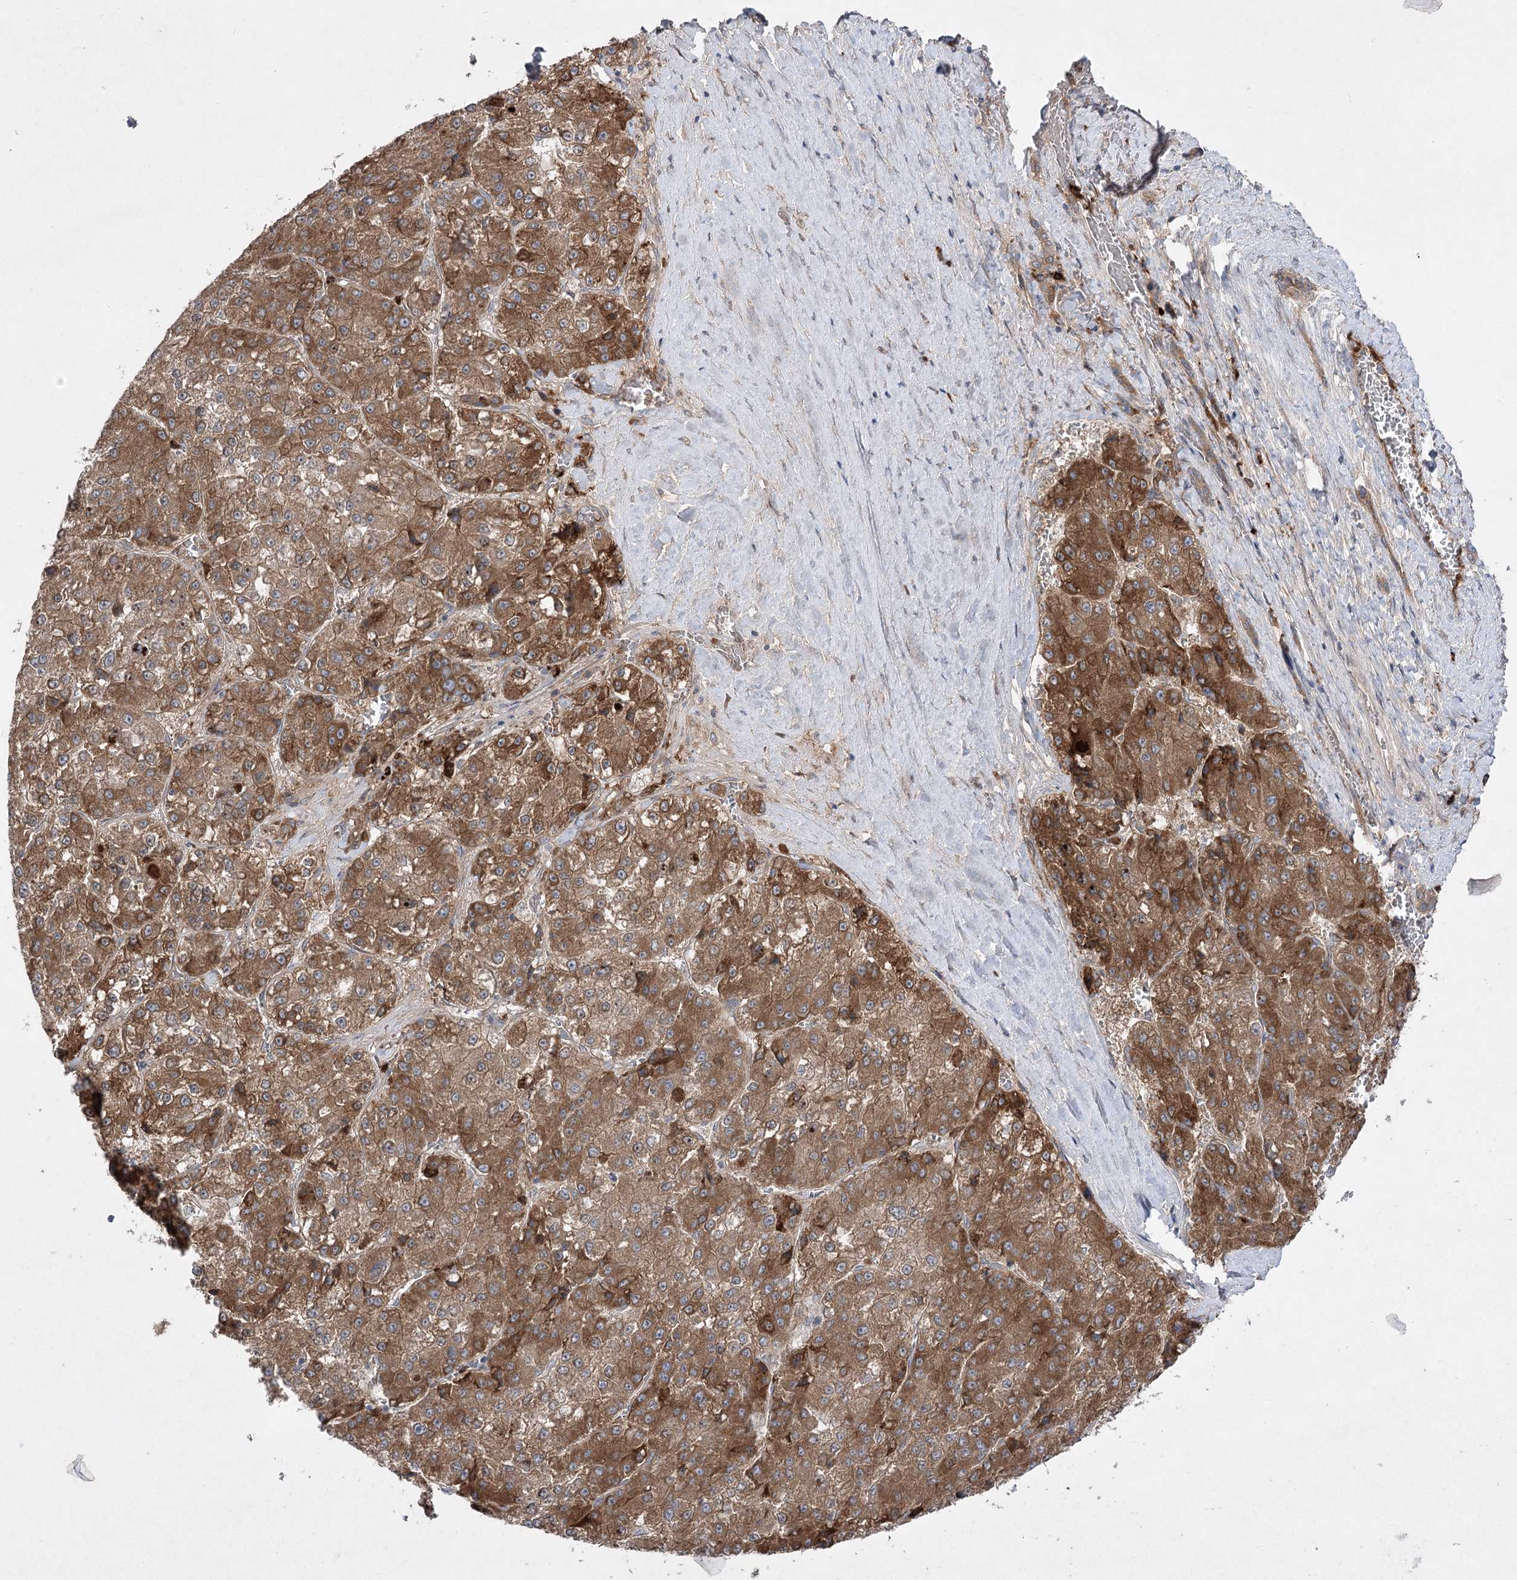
{"staining": {"intensity": "moderate", "quantity": ">75%", "location": "cytoplasmic/membranous"}, "tissue": "liver cancer", "cell_type": "Tumor cells", "image_type": "cancer", "snomed": [{"axis": "morphology", "description": "Carcinoma, Hepatocellular, NOS"}, {"axis": "topography", "description": "Liver"}], "caption": "A photomicrograph of human liver cancer (hepatocellular carcinoma) stained for a protein displays moderate cytoplasmic/membranous brown staining in tumor cells.", "gene": "PLEKHA5", "patient": {"sex": "female", "age": 73}}